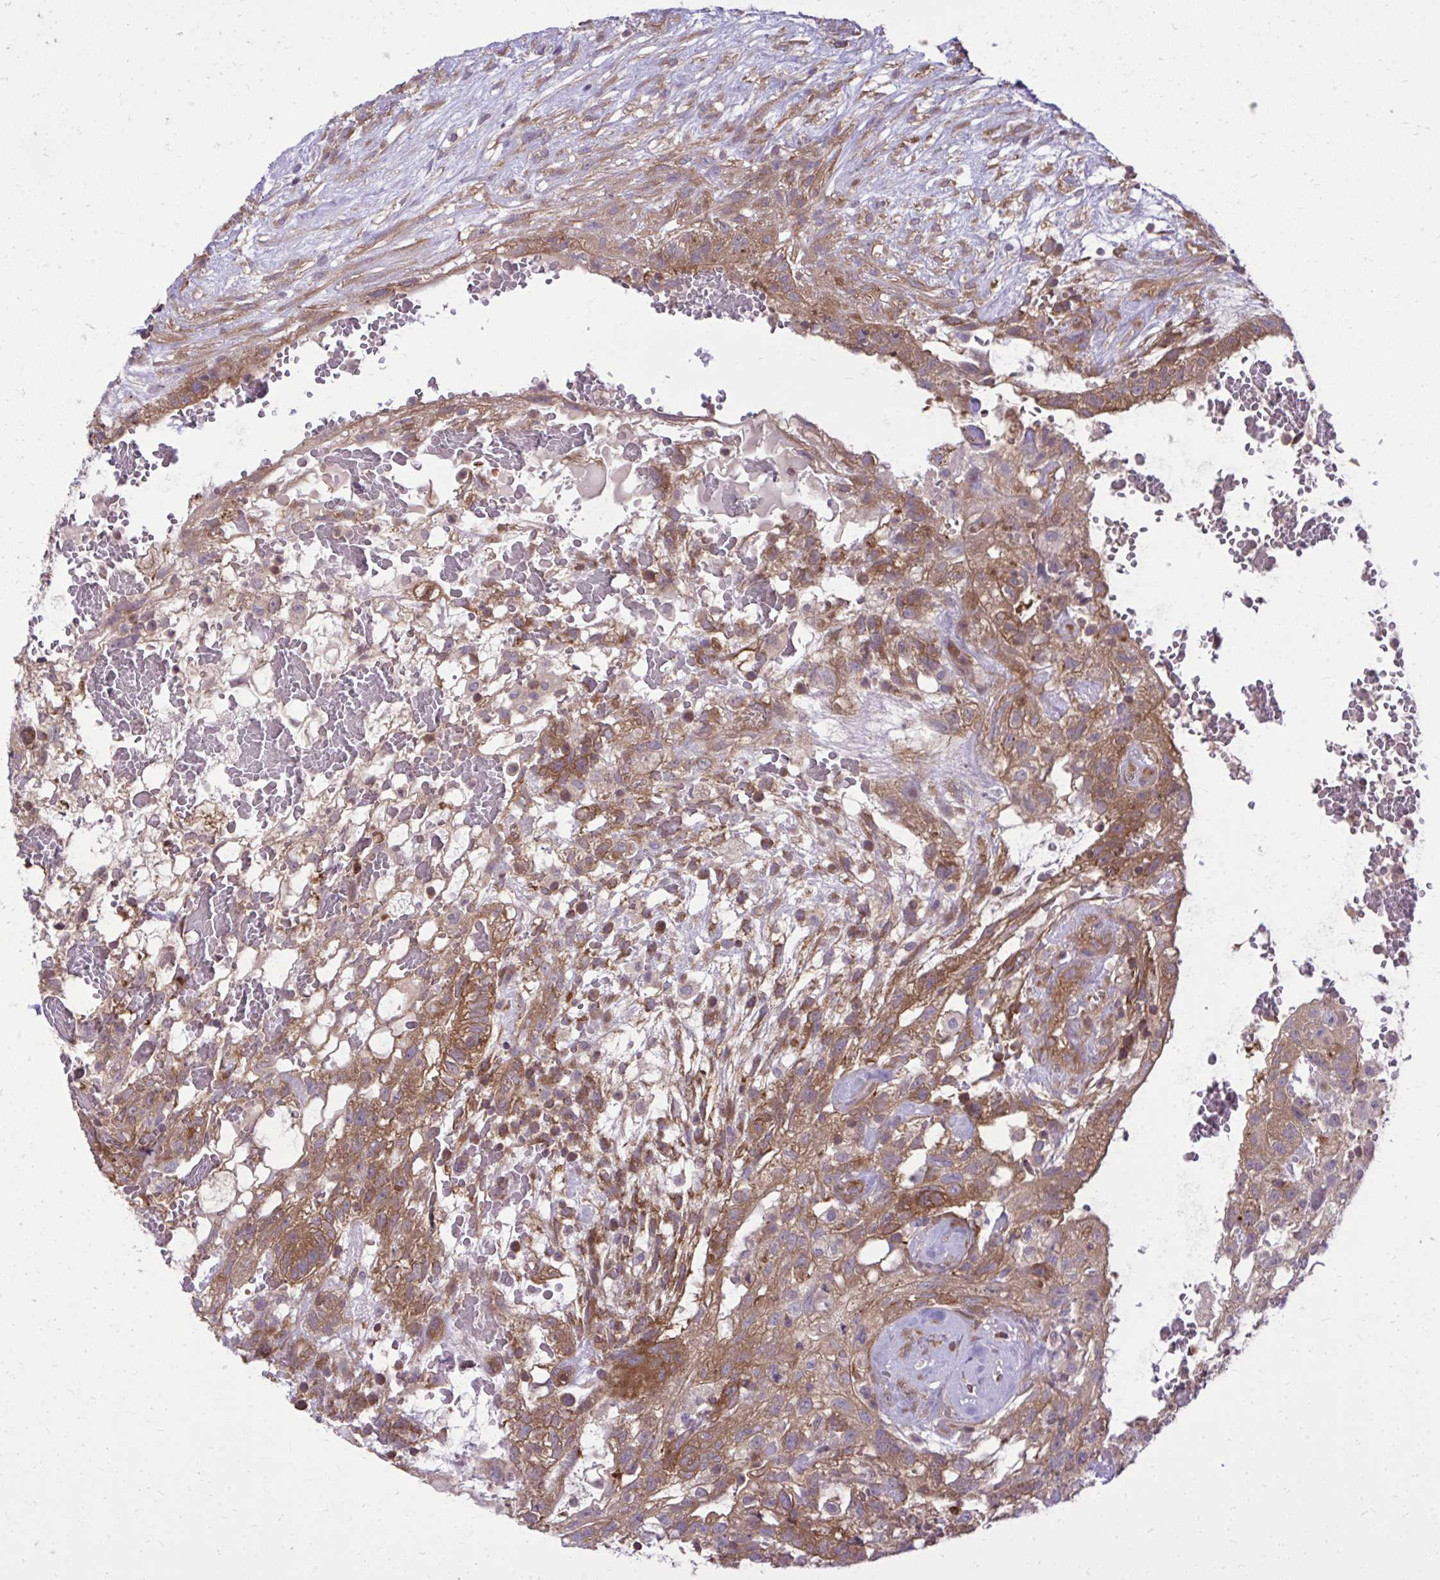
{"staining": {"intensity": "moderate", "quantity": ">75%", "location": "cytoplasmic/membranous"}, "tissue": "testis cancer", "cell_type": "Tumor cells", "image_type": "cancer", "snomed": [{"axis": "morphology", "description": "Normal tissue, NOS"}, {"axis": "morphology", "description": "Carcinoma, Embryonal, NOS"}, {"axis": "topography", "description": "Testis"}], "caption": "Protein staining of embryonal carcinoma (testis) tissue demonstrates moderate cytoplasmic/membranous staining in approximately >75% of tumor cells.", "gene": "PPP5C", "patient": {"sex": "male", "age": 32}}